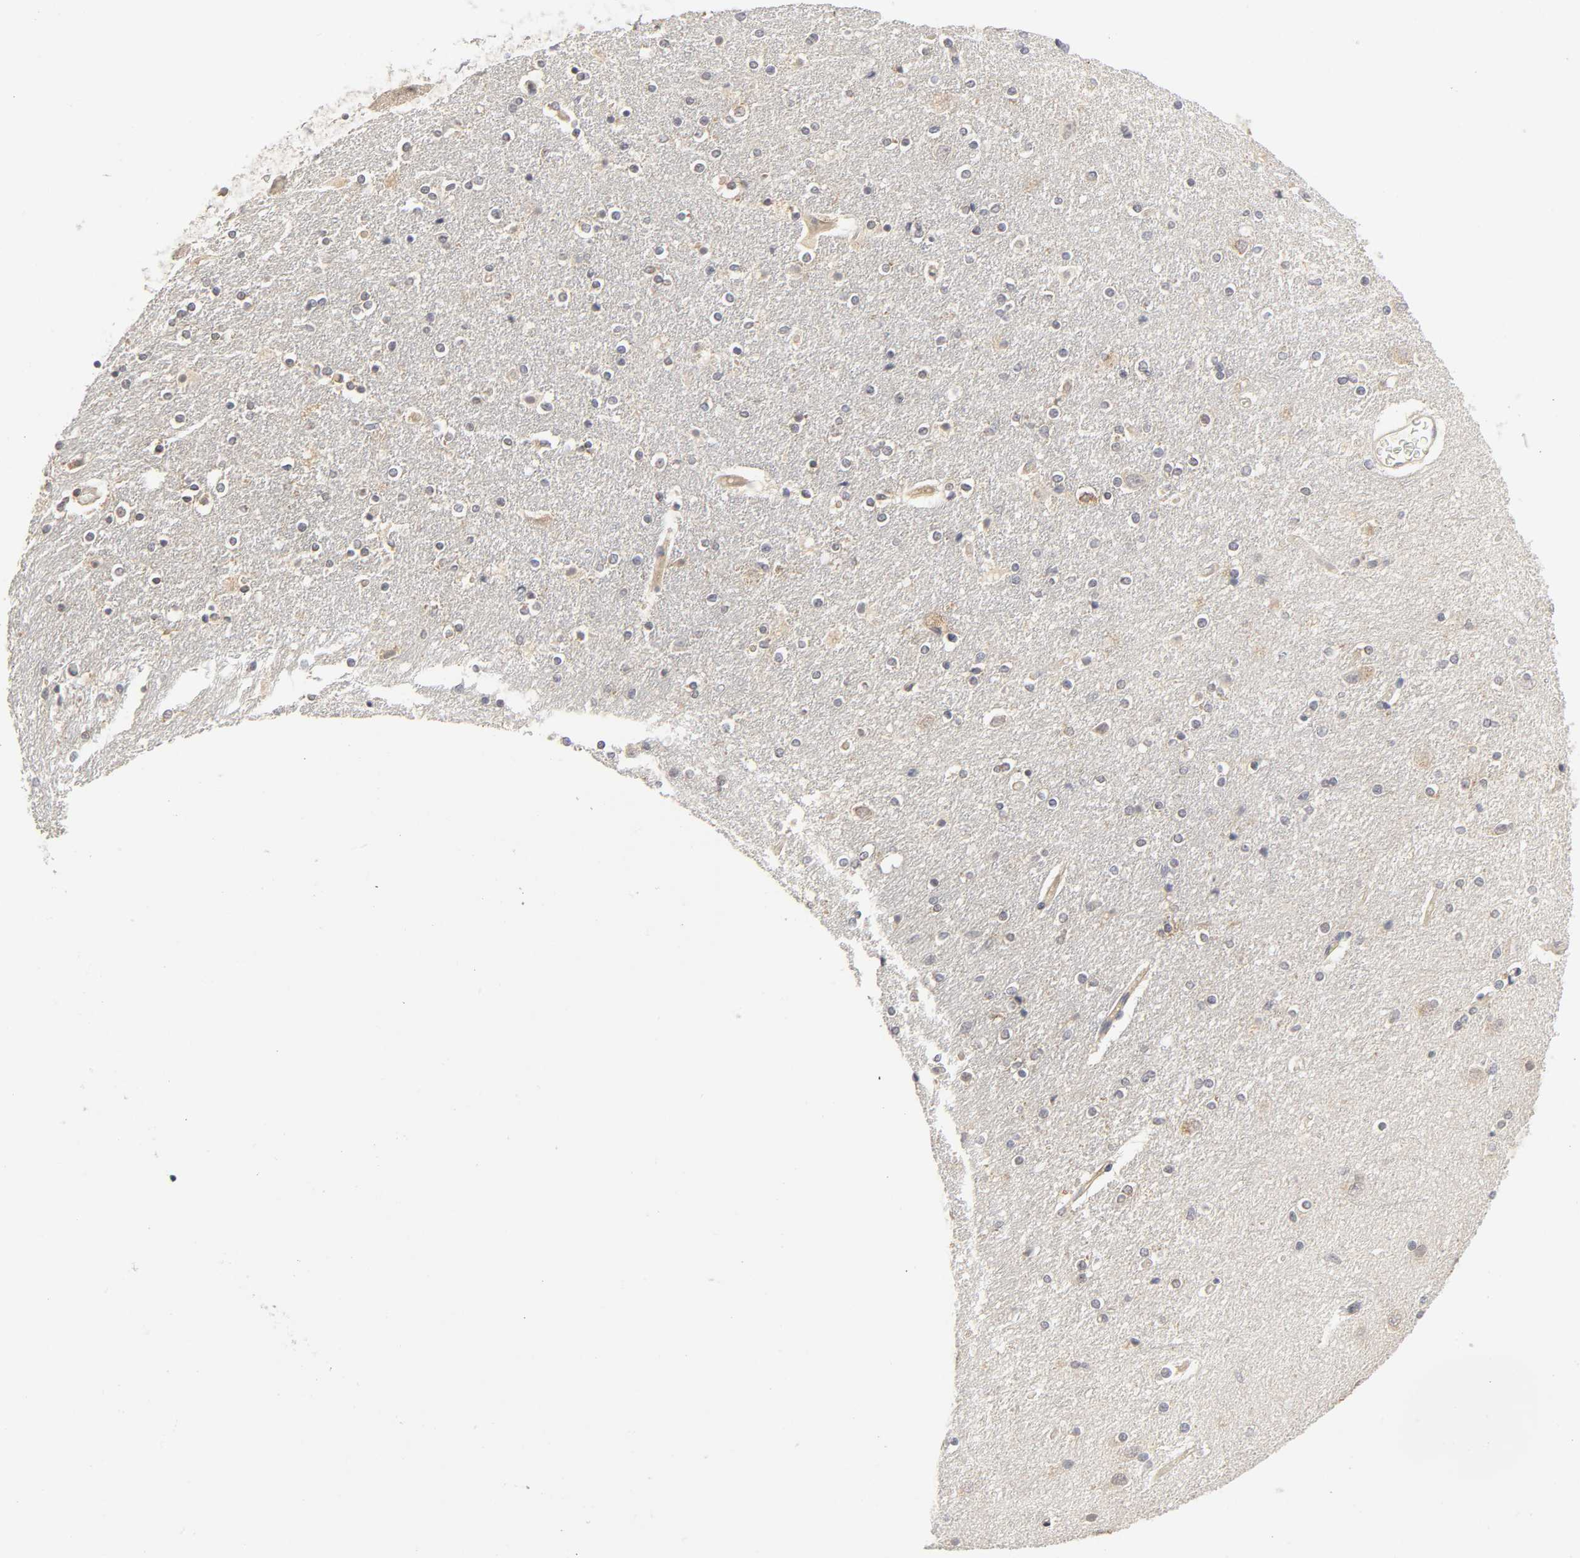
{"staining": {"intensity": "weak", "quantity": "<25%", "location": "cytoplasmic/membranous"}, "tissue": "caudate", "cell_type": "Glial cells", "image_type": "normal", "snomed": [{"axis": "morphology", "description": "Normal tissue, NOS"}, {"axis": "topography", "description": "Lateral ventricle wall"}], "caption": "Benign caudate was stained to show a protein in brown. There is no significant expression in glial cells. The staining is performed using DAB (3,3'-diaminobenzidine) brown chromogen with nuclei counter-stained in using hematoxylin.", "gene": "IQCJ", "patient": {"sex": "female", "age": 54}}